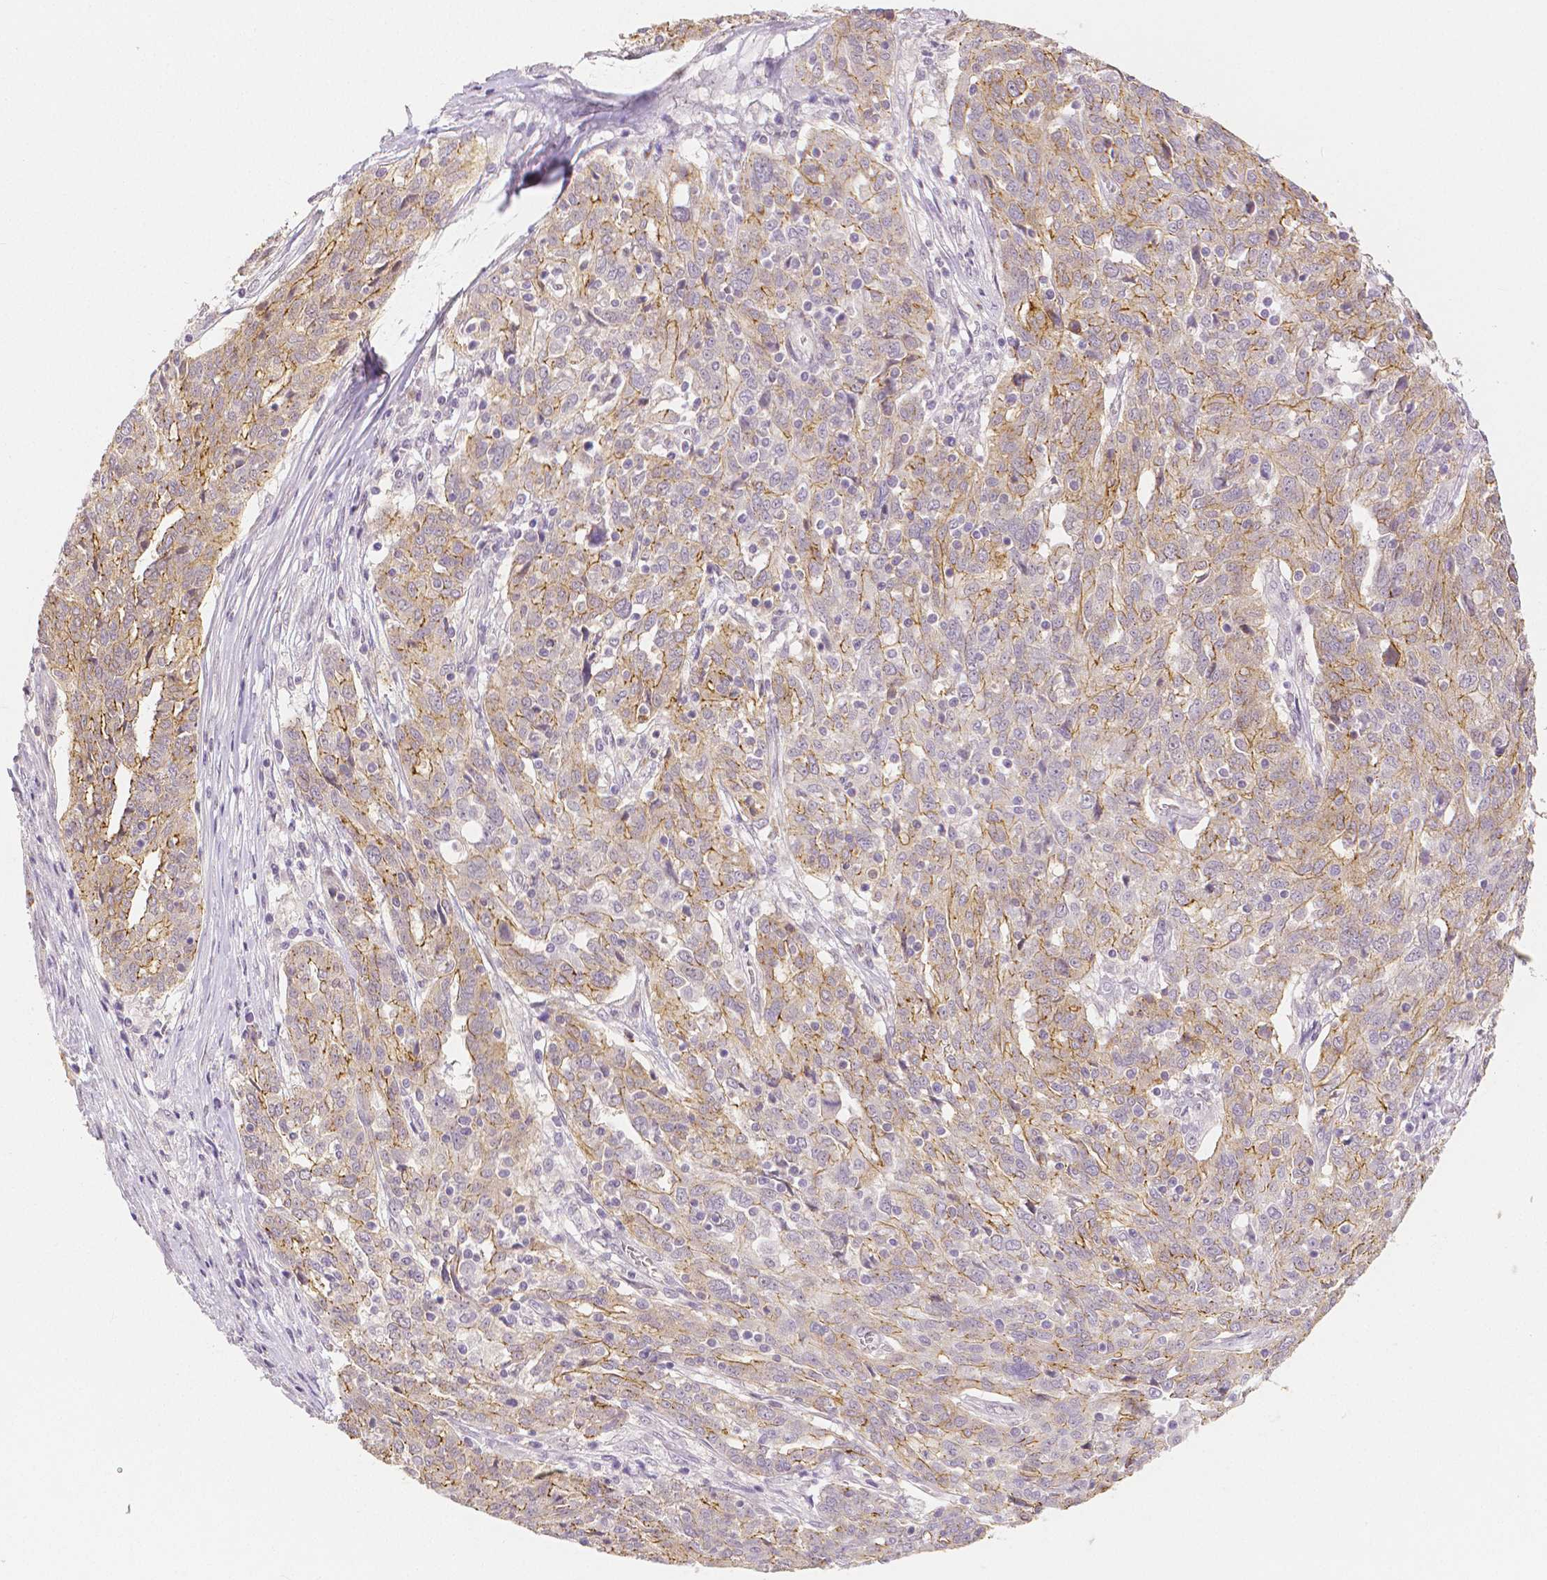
{"staining": {"intensity": "moderate", "quantity": ">75%", "location": "cytoplasmic/membranous"}, "tissue": "ovarian cancer", "cell_type": "Tumor cells", "image_type": "cancer", "snomed": [{"axis": "morphology", "description": "Cystadenocarcinoma, serous, NOS"}, {"axis": "topography", "description": "Ovary"}], "caption": "Ovarian cancer (serous cystadenocarcinoma) stained with immunohistochemistry (IHC) reveals moderate cytoplasmic/membranous expression in approximately >75% of tumor cells. (IHC, brightfield microscopy, high magnification).", "gene": "OCLN", "patient": {"sex": "female", "age": 67}}